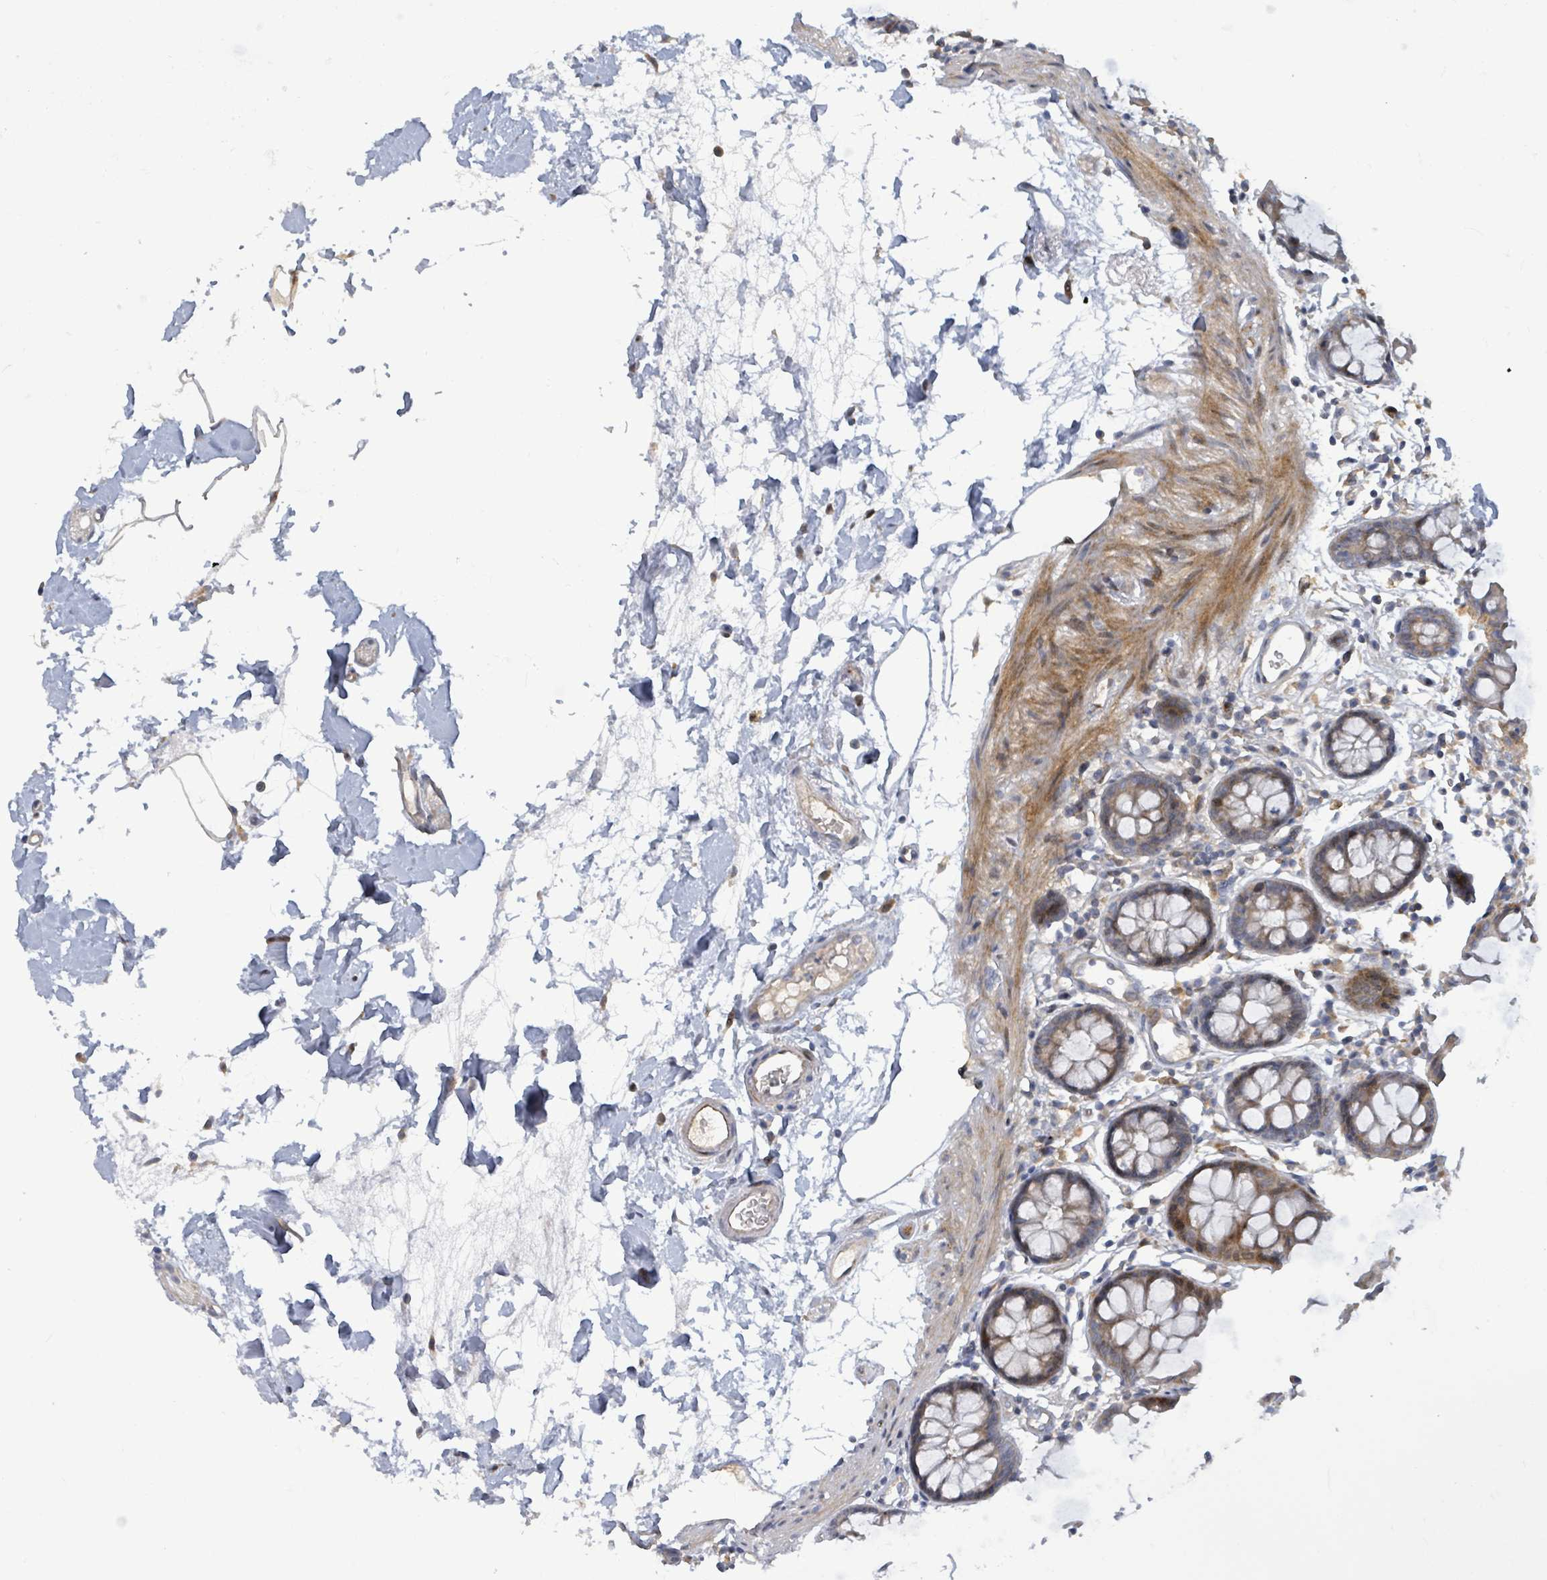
{"staining": {"intensity": "moderate", "quantity": ">75%", "location": "cytoplasmic/membranous"}, "tissue": "colon", "cell_type": "Endothelial cells", "image_type": "normal", "snomed": [{"axis": "morphology", "description": "Normal tissue, NOS"}, {"axis": "topography", "description": "Colon"}], "caption": "Colon stained with IHC demonstrates moderate cytoplasmic/membranous expression in about >75% of endothelial cells. The protein is shown in brown color, while the nuclei are stained blue.", "gene": "CFAP210", "patient": {"sex": "female", "age": 84}}